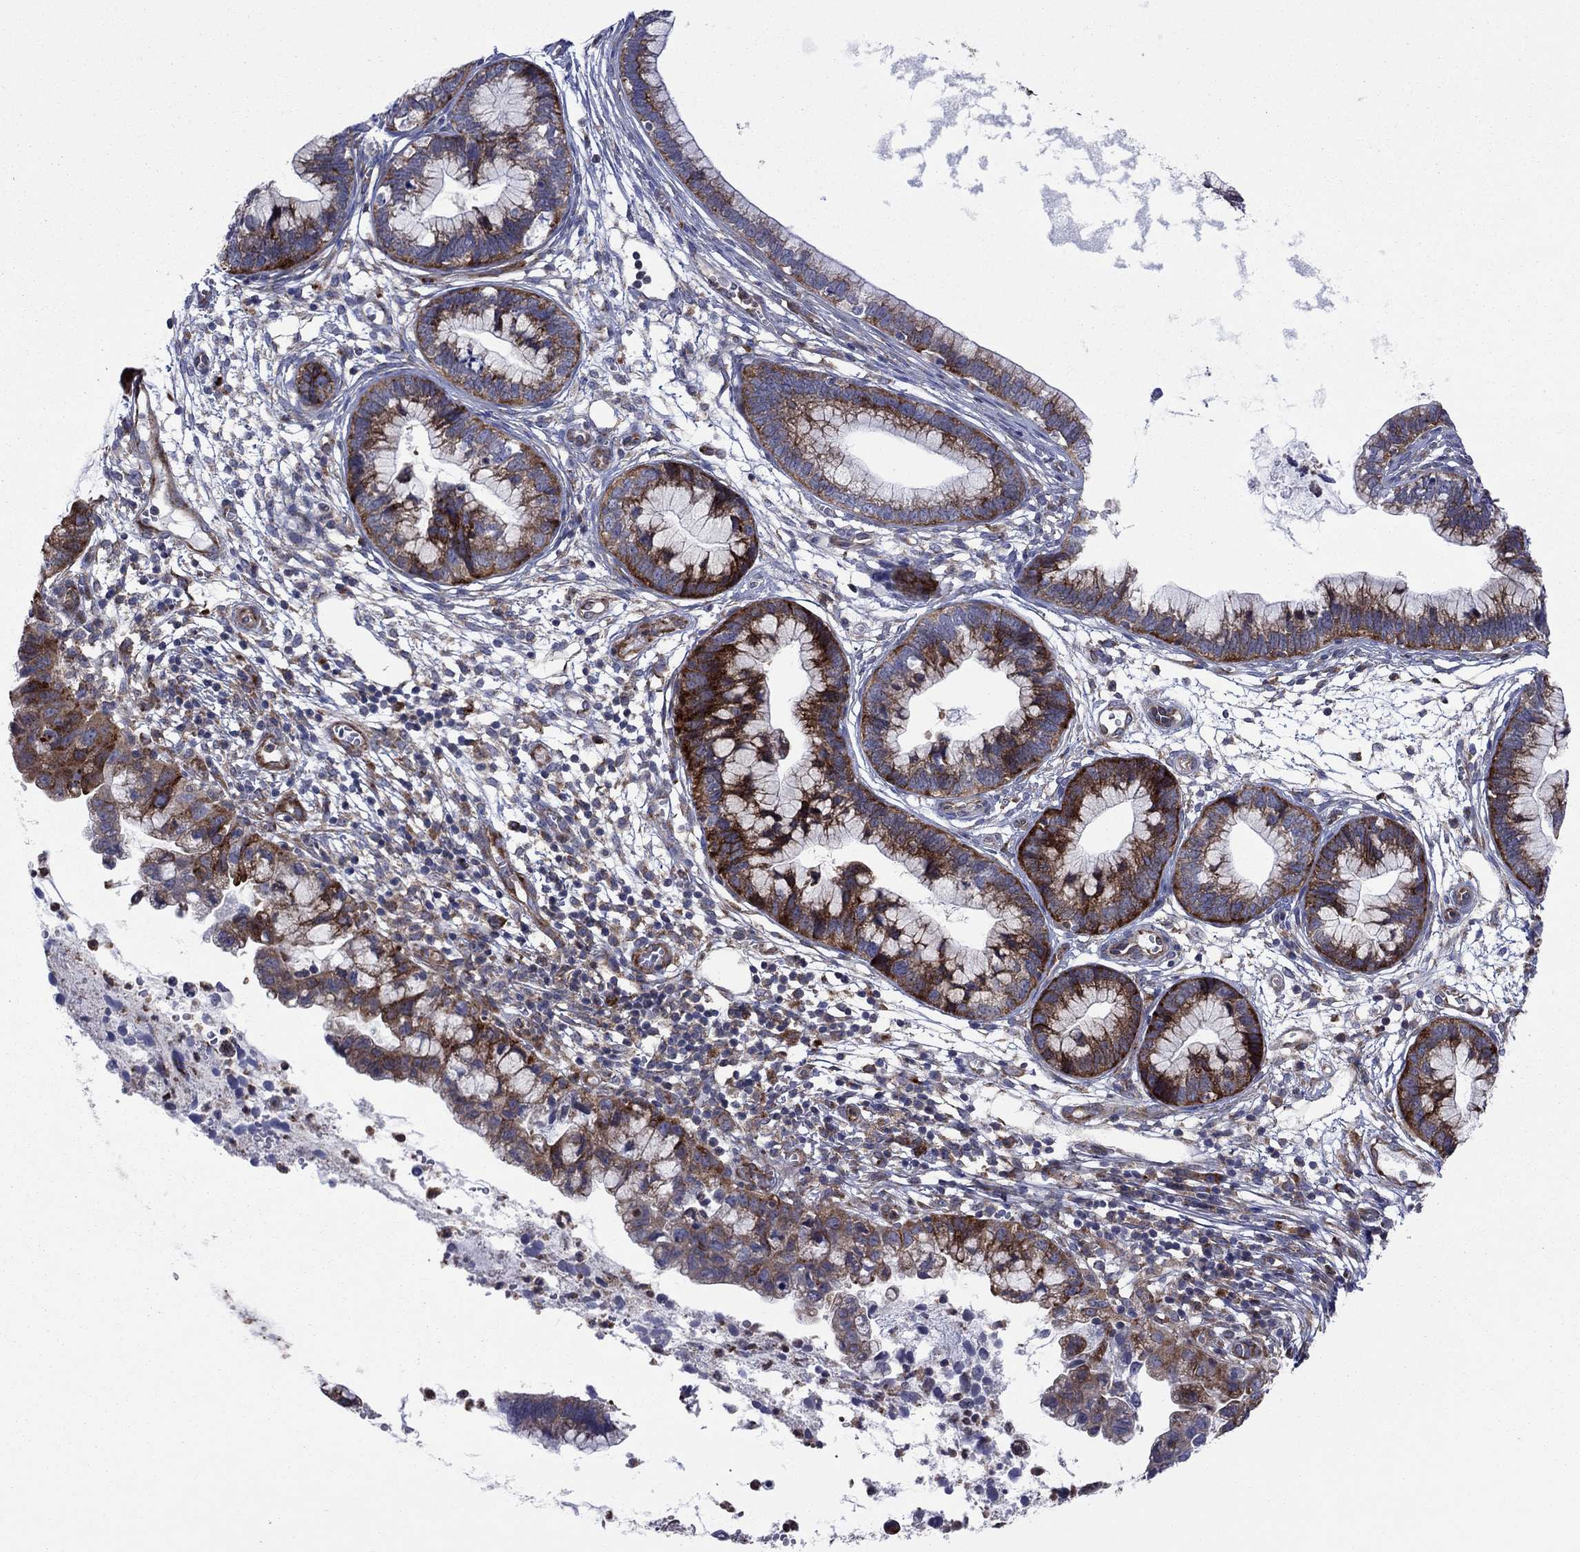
{"staining": {"intensity": "strong", "quantity": "25%-75%", "location": "cytoplasmic/membranous"}, "tissue": "cervical cancer", "cell_type": "Tumor cells", "image_type": "cancer", "snomed": [{"axis": "morphology", "description": "Adenocarcinoma, NOS"}, {"axis": "topography", "description": "Cervix"}], "caption": "IHC image of cervical cancer (adenocarcinoma) stained for a protein (brown), which reveals high levels of strong cytoplasmic/membranous positivity in about 25%-75% of tumor cells.", "gene": "GPR155", "patient": {"sex": "female", "age": 44}}